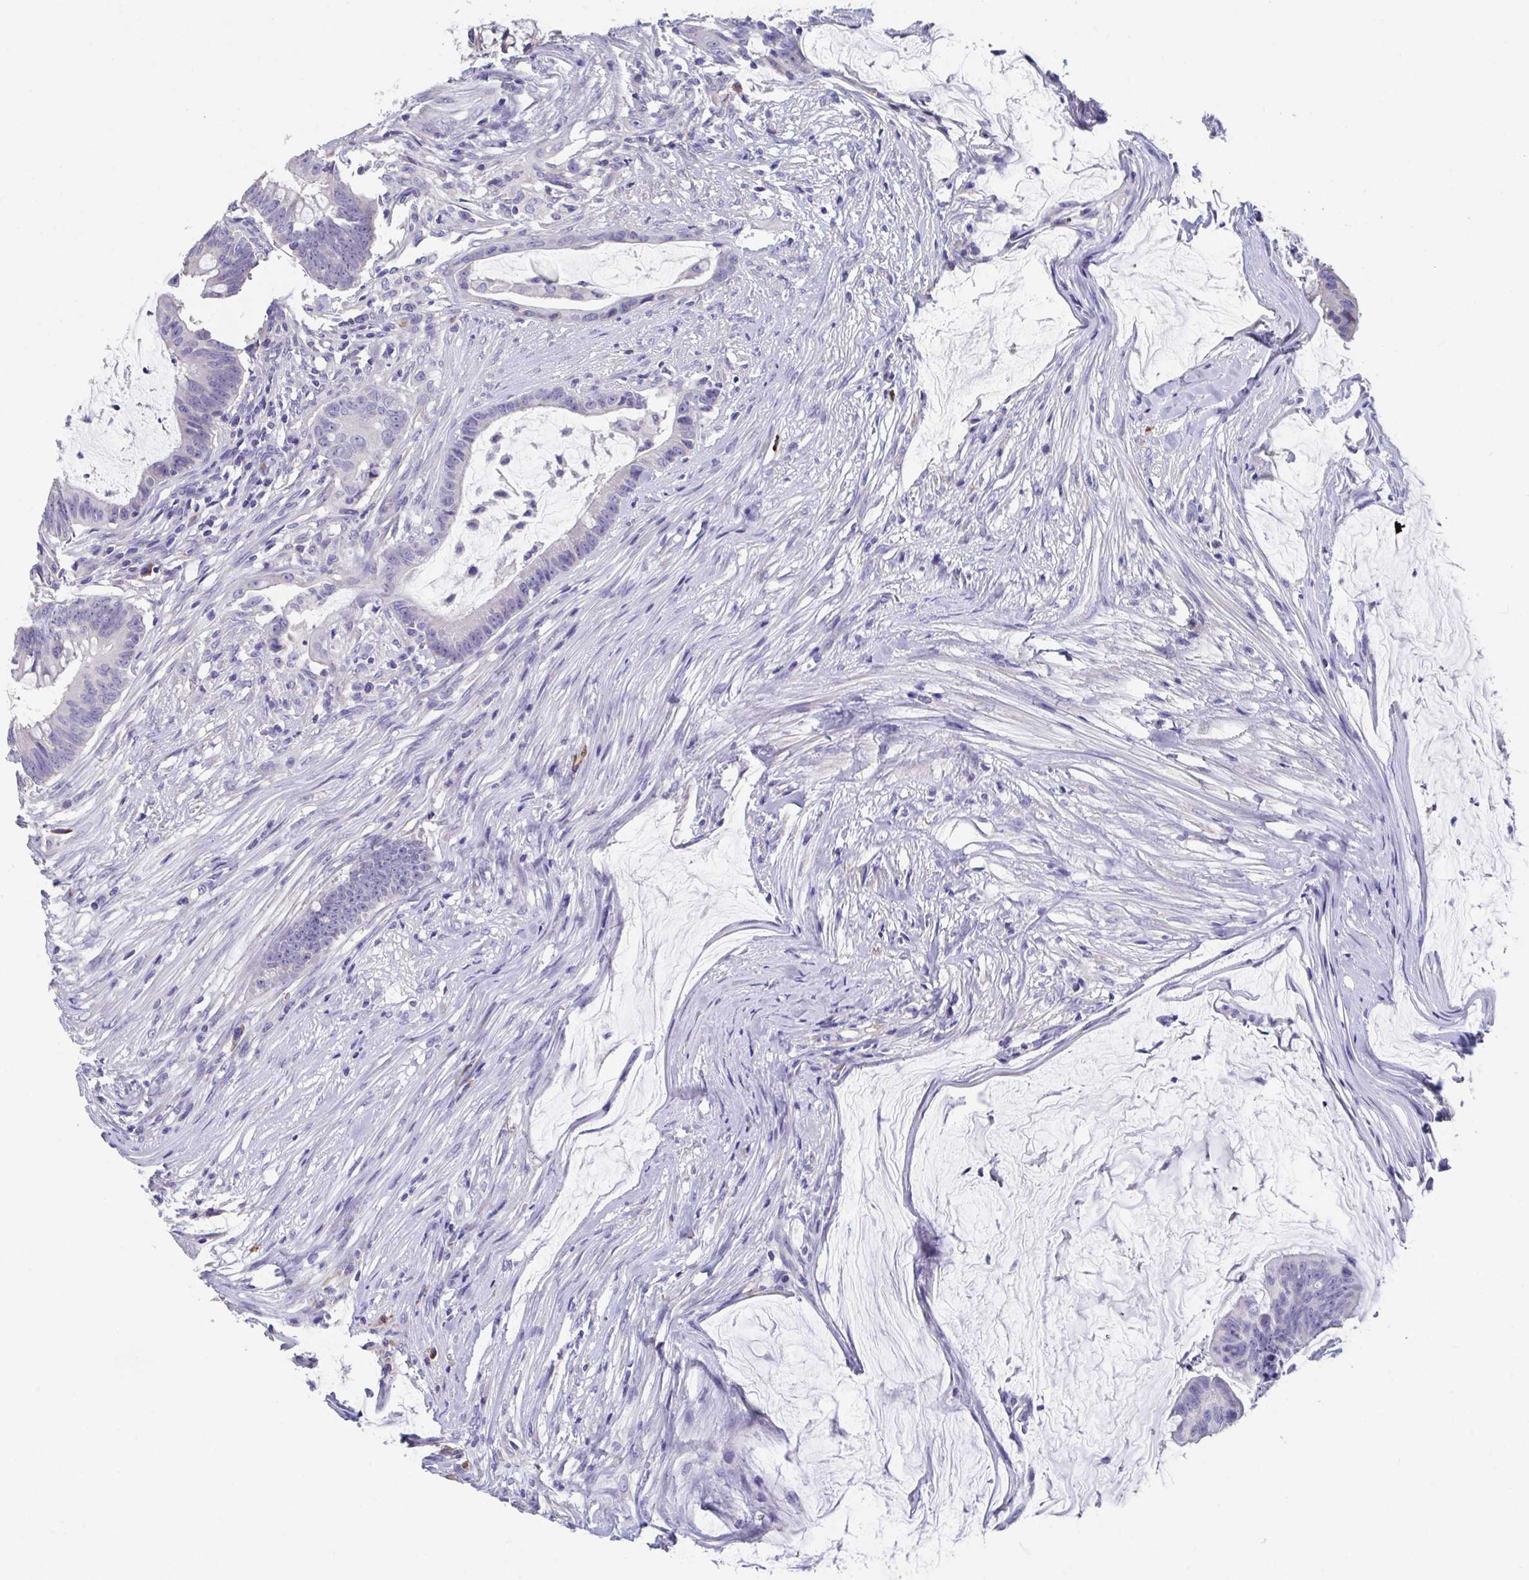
{"staining": {"intensity": "negative", "quantity": "none", "location": "none"}, "tissue": "colorectal cancer", "cell_type": "Tumor cells", "image_type": "cancer", "snomed": [{"axis": "morphology", "description": "Adenocarcinoma, NOS"}, {"axis": "topography", "description": "Colon"}], "caption": "A histopathology image of human adenocarcinoma (colorectal) is negative for staining in tumor cells.", "gene": "LRRC58", "patient": {"sex": "male", "age": 62}}